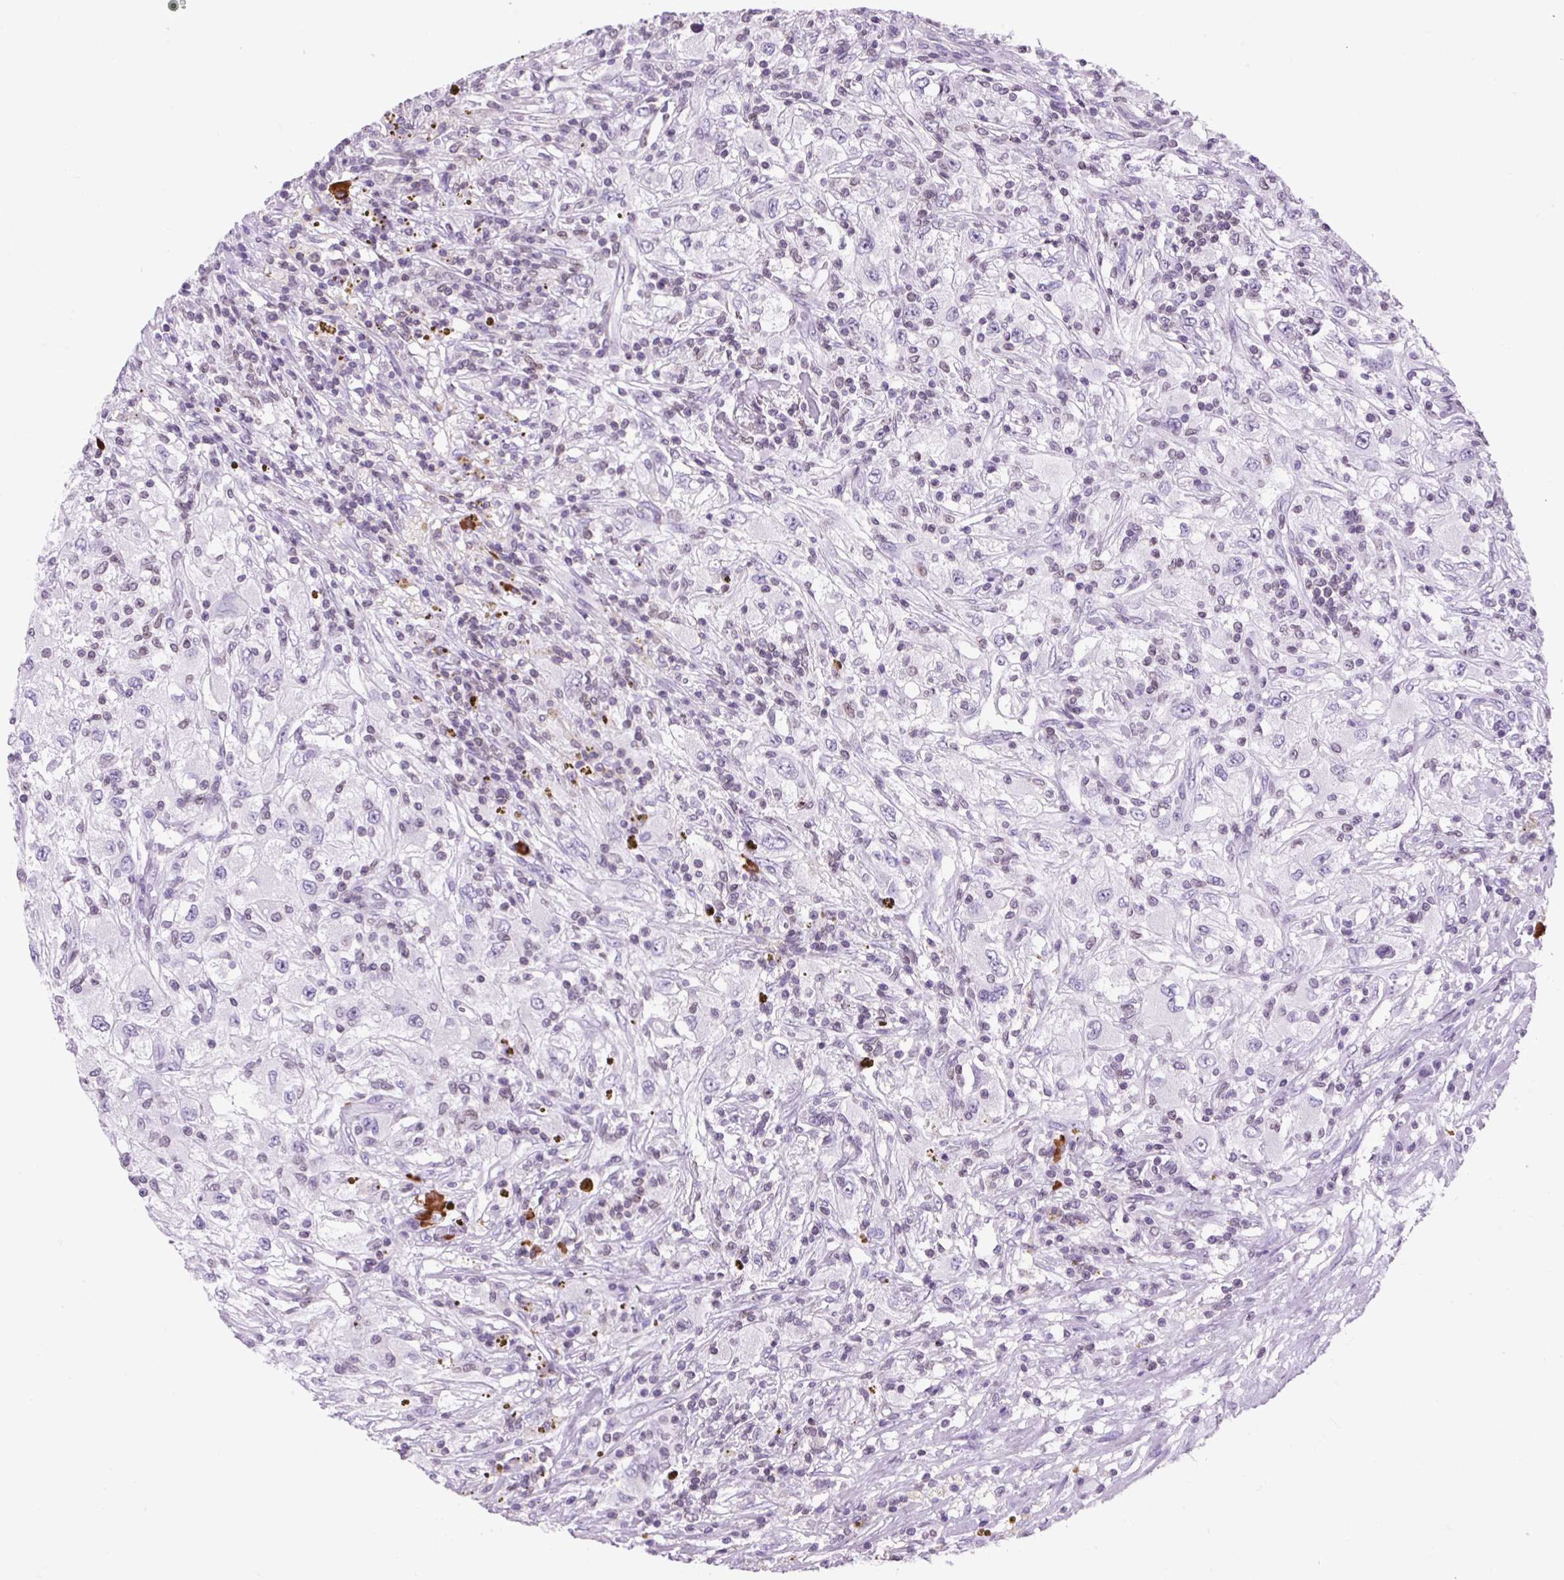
{"staining": {"intensity": "negative", "quantity": "none", "location": "none"}, "tissue": "renal cancer", "cell_type": "Tumor cells", "image_type": "cancer", "snomed": [{"axis": "morphology", "description": "Adenocarcinoma, NOS"}, {"axis": "topography", "description": "Kidney"}], "caption": "Renal cancer (adenocarcinoma) was stained to show a protein in brown. There is no significant positivity in tumor cells. (DAB immunohistochemistry (IHC), high magnification).", "gene": "VPREB1", "patient": {"sex": "female", "age": 67}}